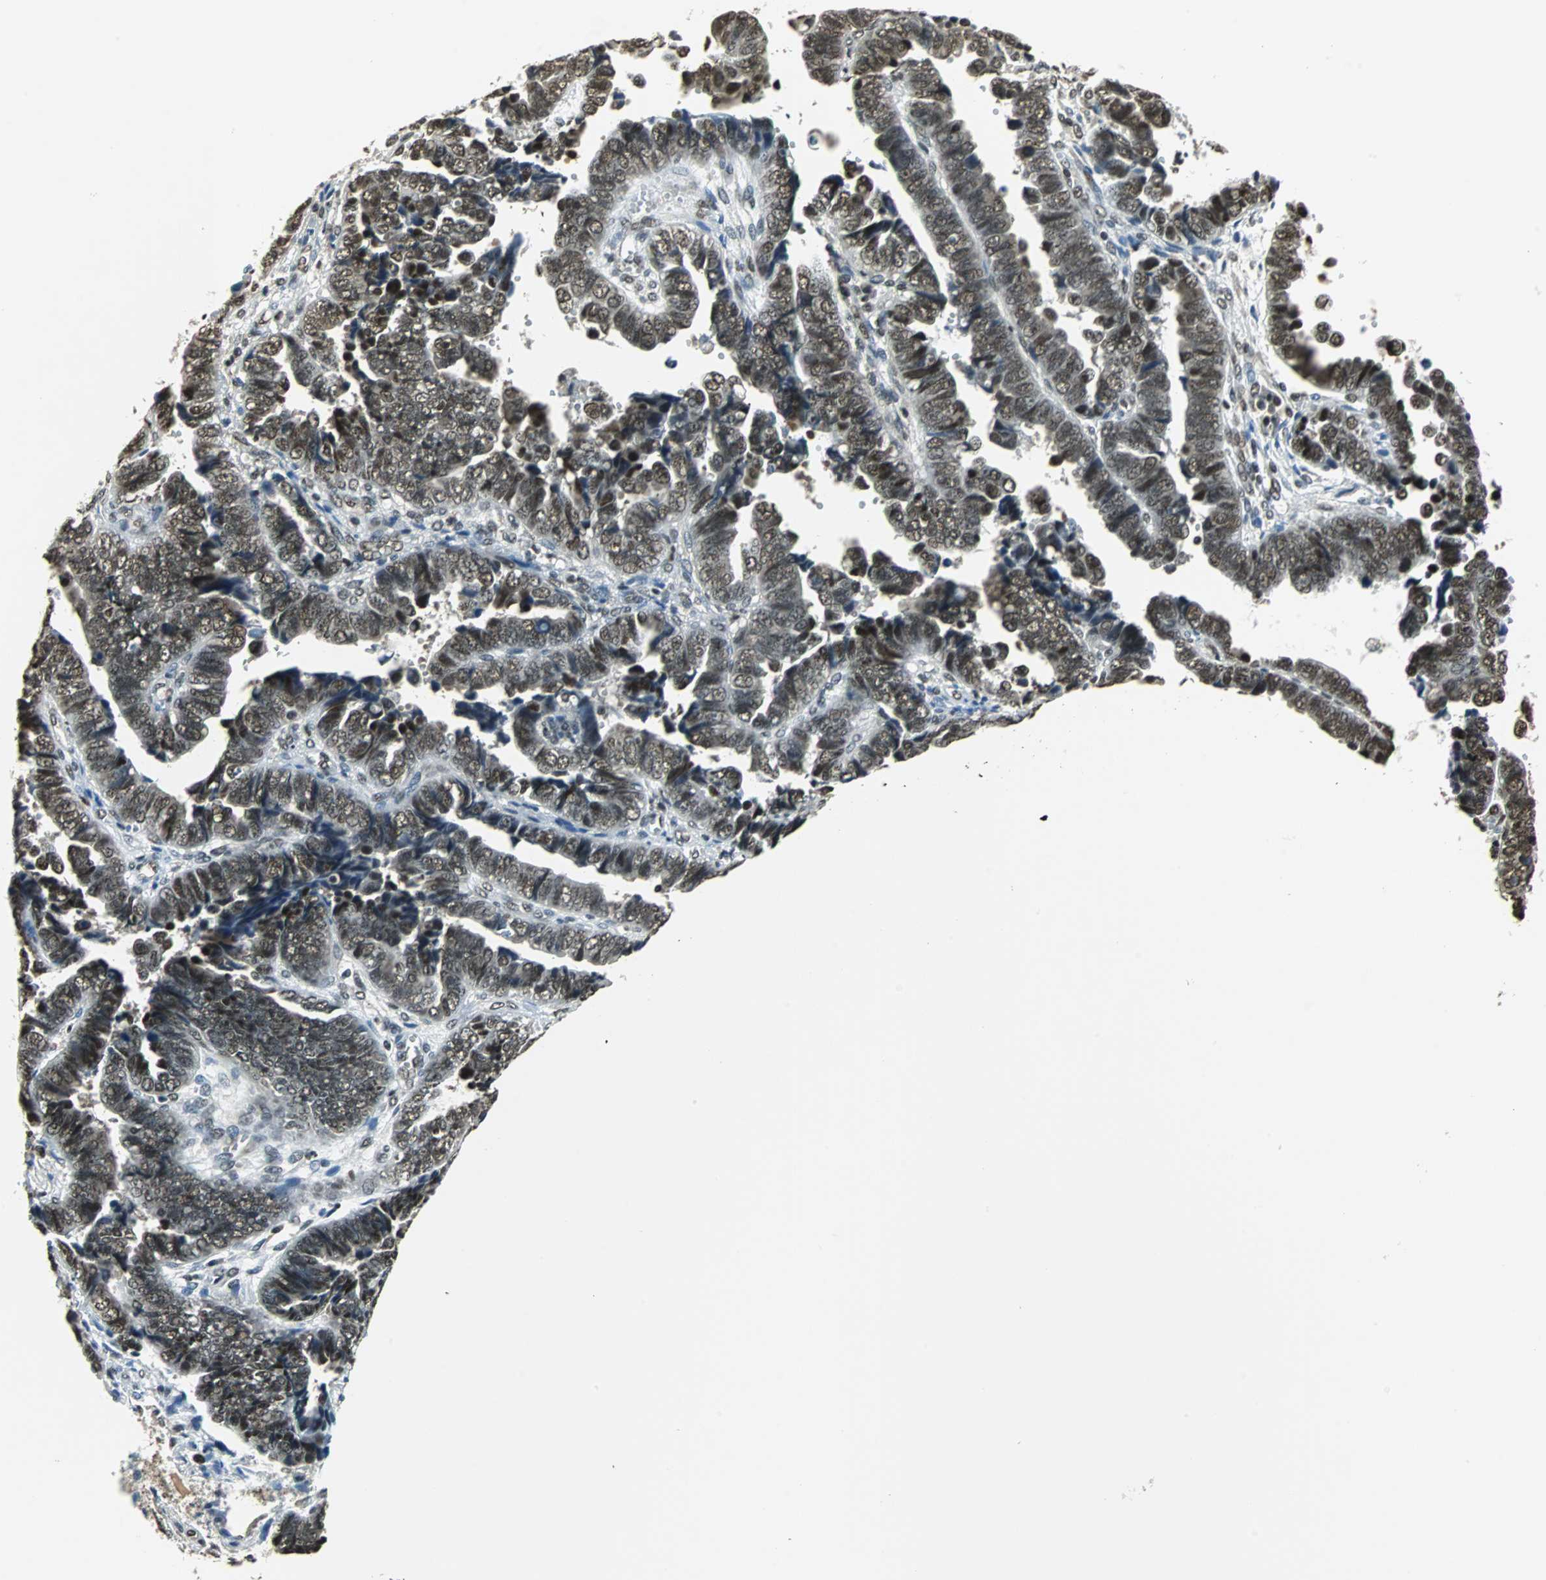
{"staining": {"intensity": "strong", "quantity": ">75%", "location": "nuclear"}, "tissue": "endometrial cancer", "cell_type": "Tumor cells", "image_type": "cancer", "snomed": [{"axis": "morphology", "description": "Adenocarcinoma, NOS"}, {"axis": "topography", "description": "Endometrium"}], "caption": "Protein staining by IHC exhibits strong nuclear expression in about >75% of tumor cells in endometrial cancer.", "gene": "RBM14", "patient": {"sex": "female", "age": 75}}